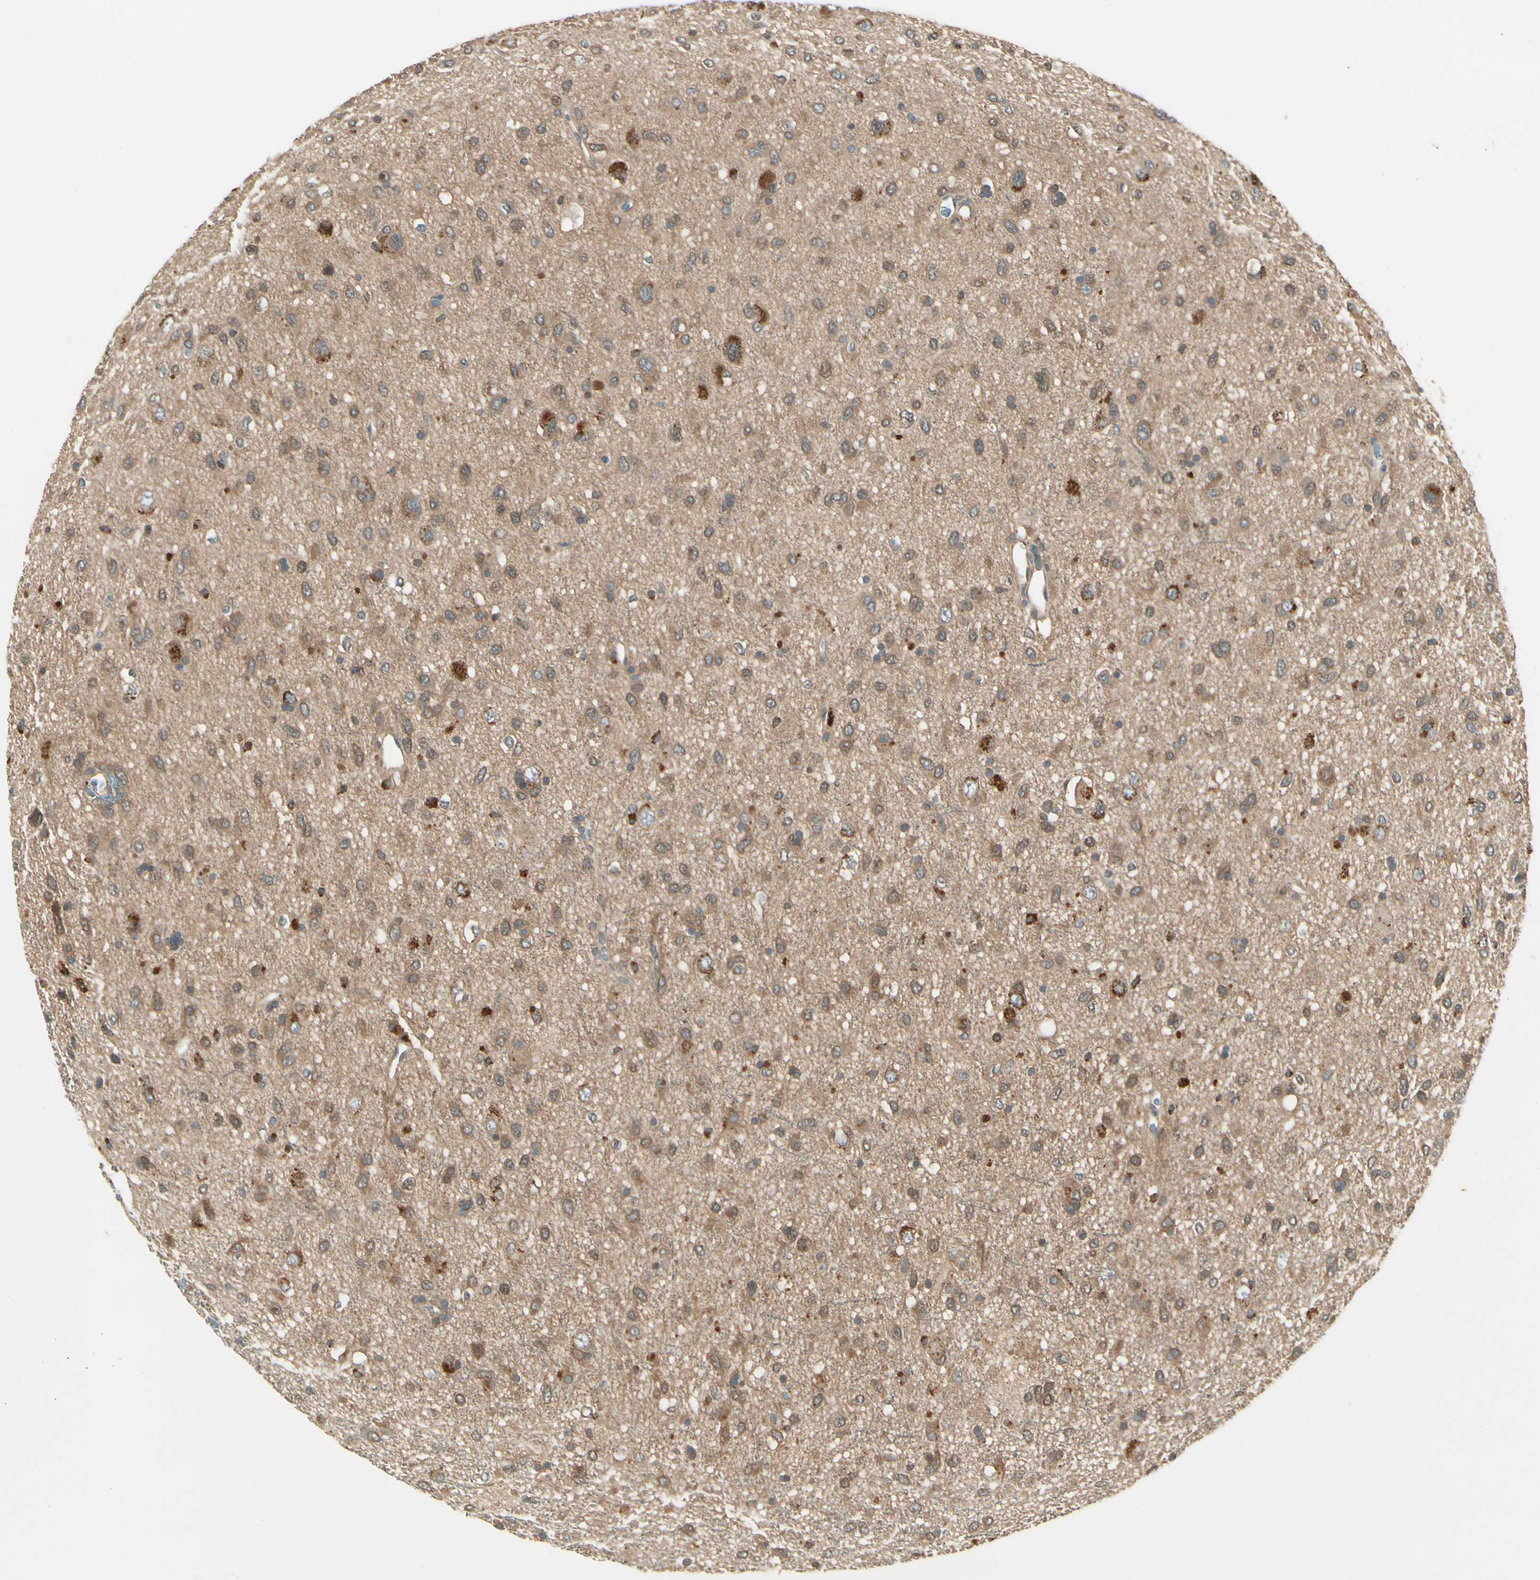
{"staining": {"intensity": "moderate", "quantity": ">75%", "location": "cytoplasmic/membranous"}, "tissue": "glioma", "cell_type": "Tumor cells", "image_type": "cancer", "snomed": [{"axis": "morphology", "description": "Glioma, malignant, Low grade"}, {"axis": "topography", "description": "Brain"}], "caption": "A high-resolution micrograph shows immunohistochemistry (IHC) staining of glioma, which exhibits moderate cytoplasmic/membranous expression in approximately >75% of tumor cells.", "gene": "NME1-NME2", "patient": {"sex": "male", "age": 77}}